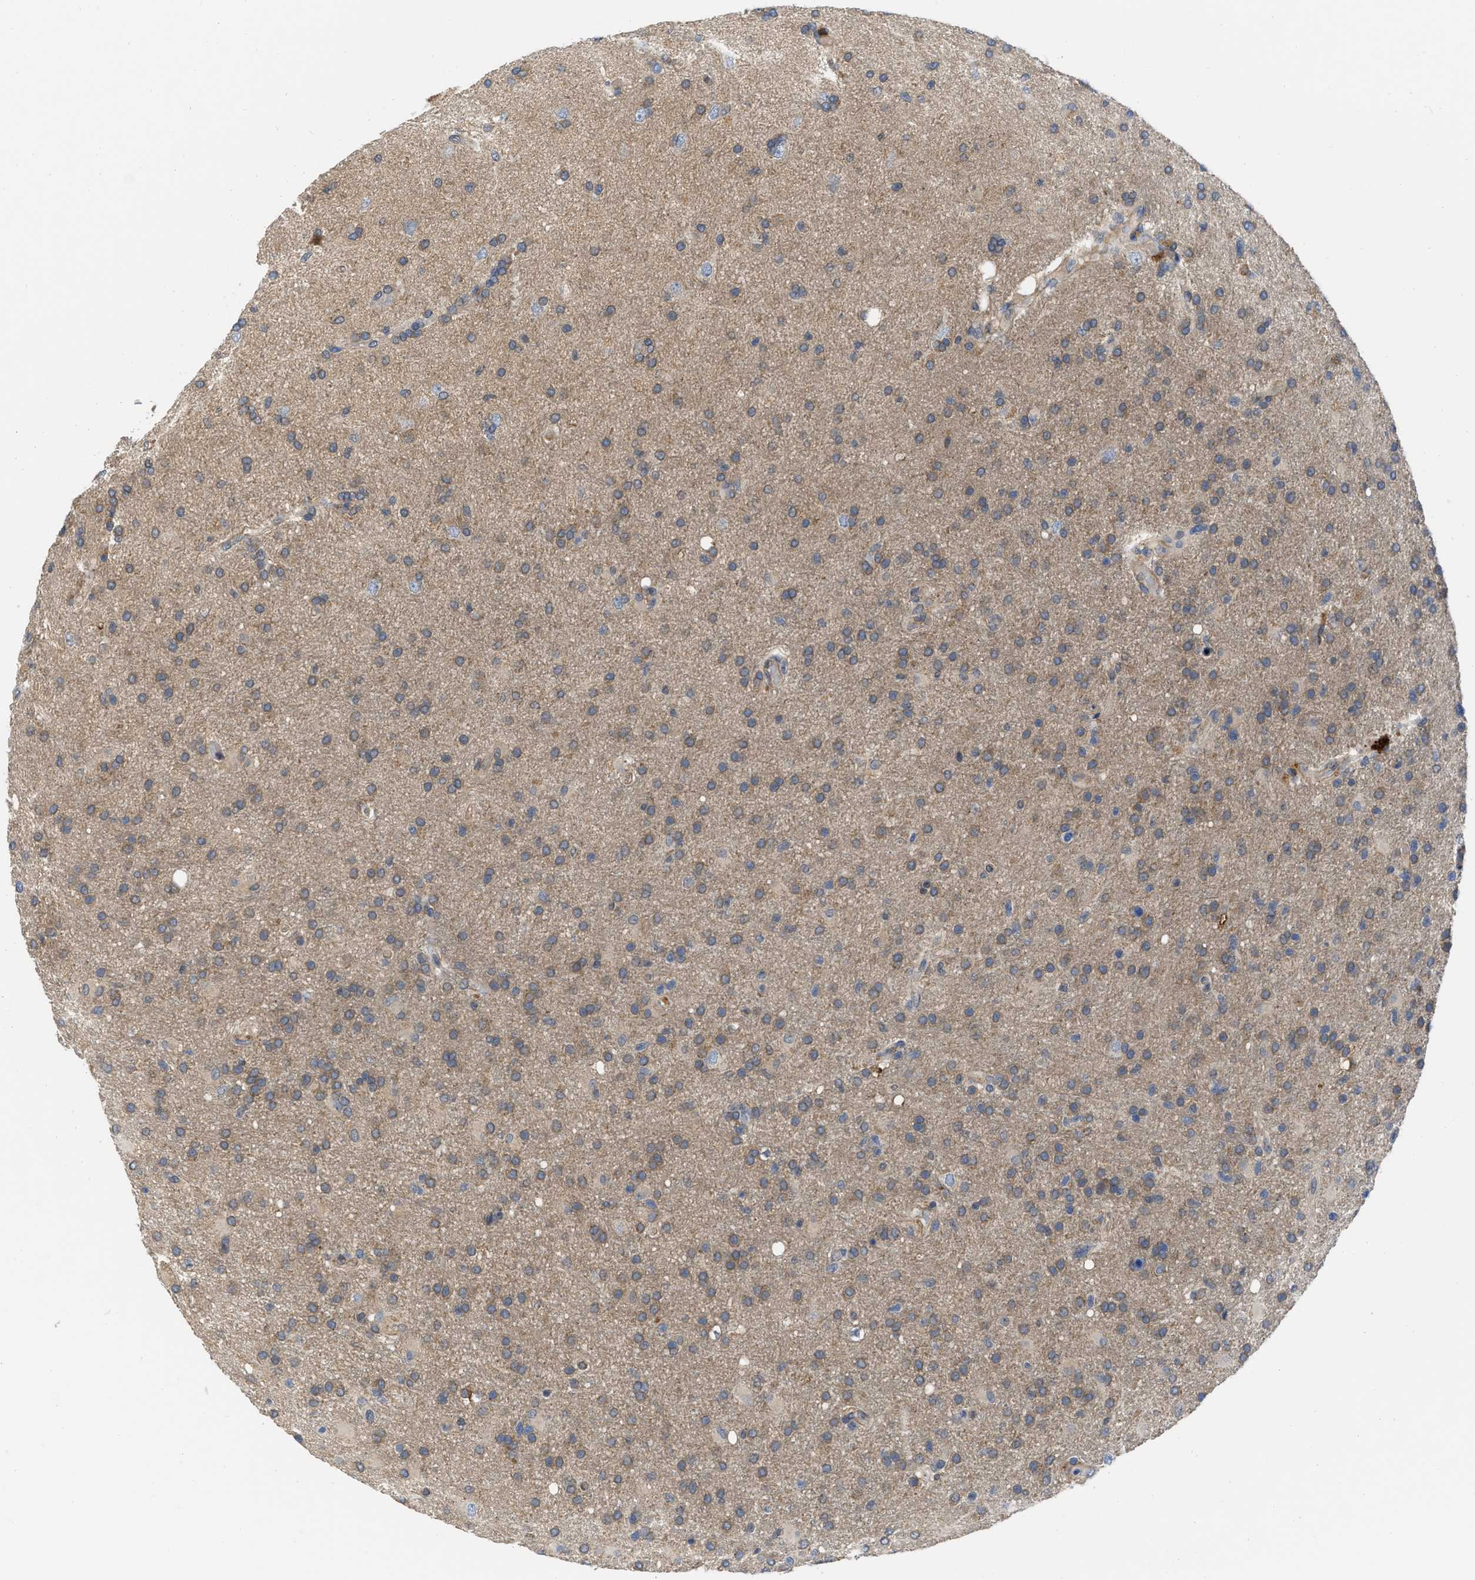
{"staining": {"intensity": "negative", "quantity": "none", "location": "none"}, "tissue": "glioma", "cell_type": "Tumor cells", "image_type": "cancer", "snomed": [{"axis": "morphology", "description": "Glioma, malignant, High grade"}, {"axis": "topography", "description": "Brain"}], "caption": "IHC of human high-grade glioma (malignant) displays no expression in tumor cells.", "gene": "NAPEPLD", "patient": {"sex": "male", "age": 72}}